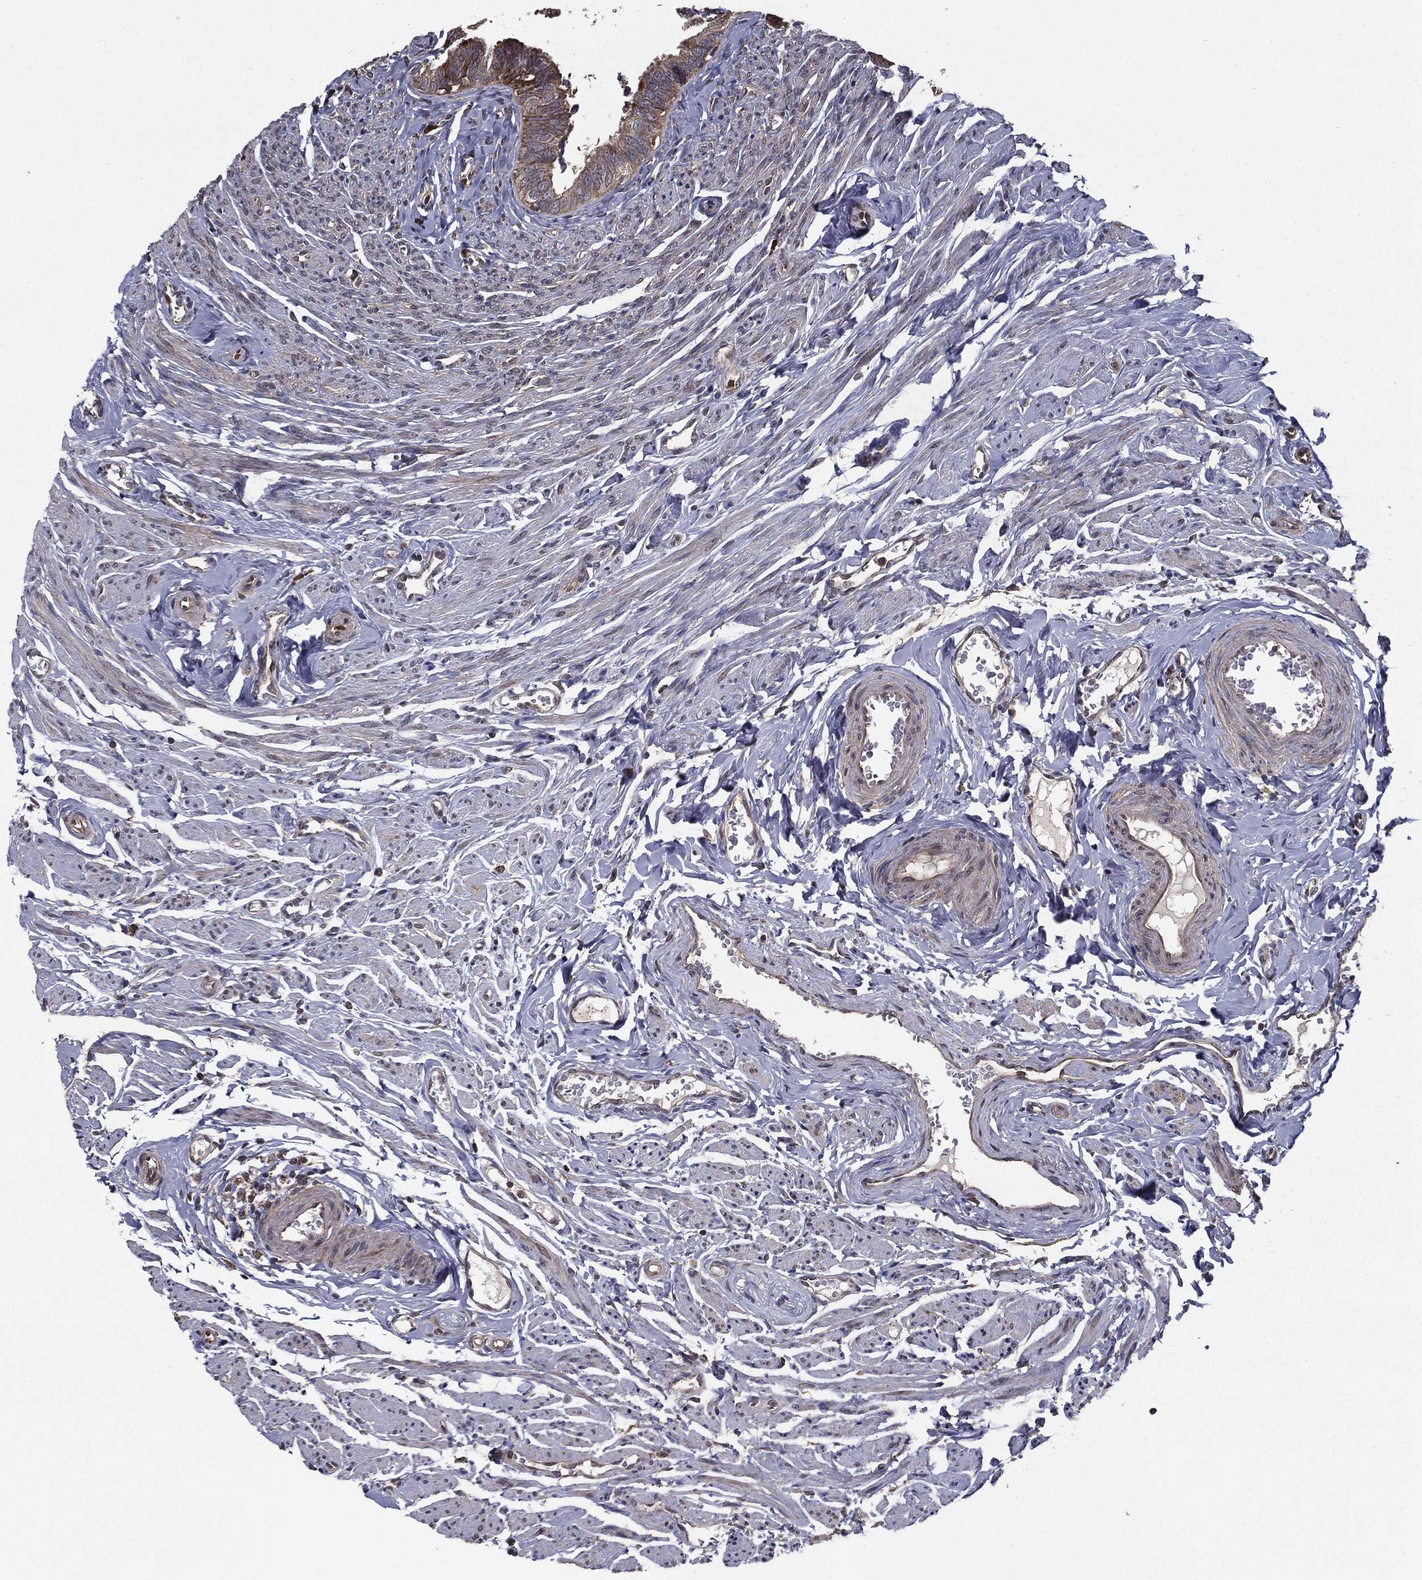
{"staining": {"intensity": "strong", "quantity": "25%-75%", "location": "cytoplasmic/membranous"}, "tissue": "fallopian tube", "cell_type": "Glandular cells", "image_type": "normal", "snomed": [{"axis": "morphology", "description": "Normal tissue, NOS"}, {"axis": "topography", "description": "Fallopian tube"}], "caption": "DAB immunohistochemical staining of unremarkable fallopian tube reveals strong cytoplasmic/membranous protein expression in about 25%-75% of glandular cells. The staining was performed using DAB to visualize the protein expression in brown, while the nuclei were stained in blue with hematoxylin (Magnification: 20x).", "gene": "HDAC5", "patient": {"sex": "female", "age": 54}}